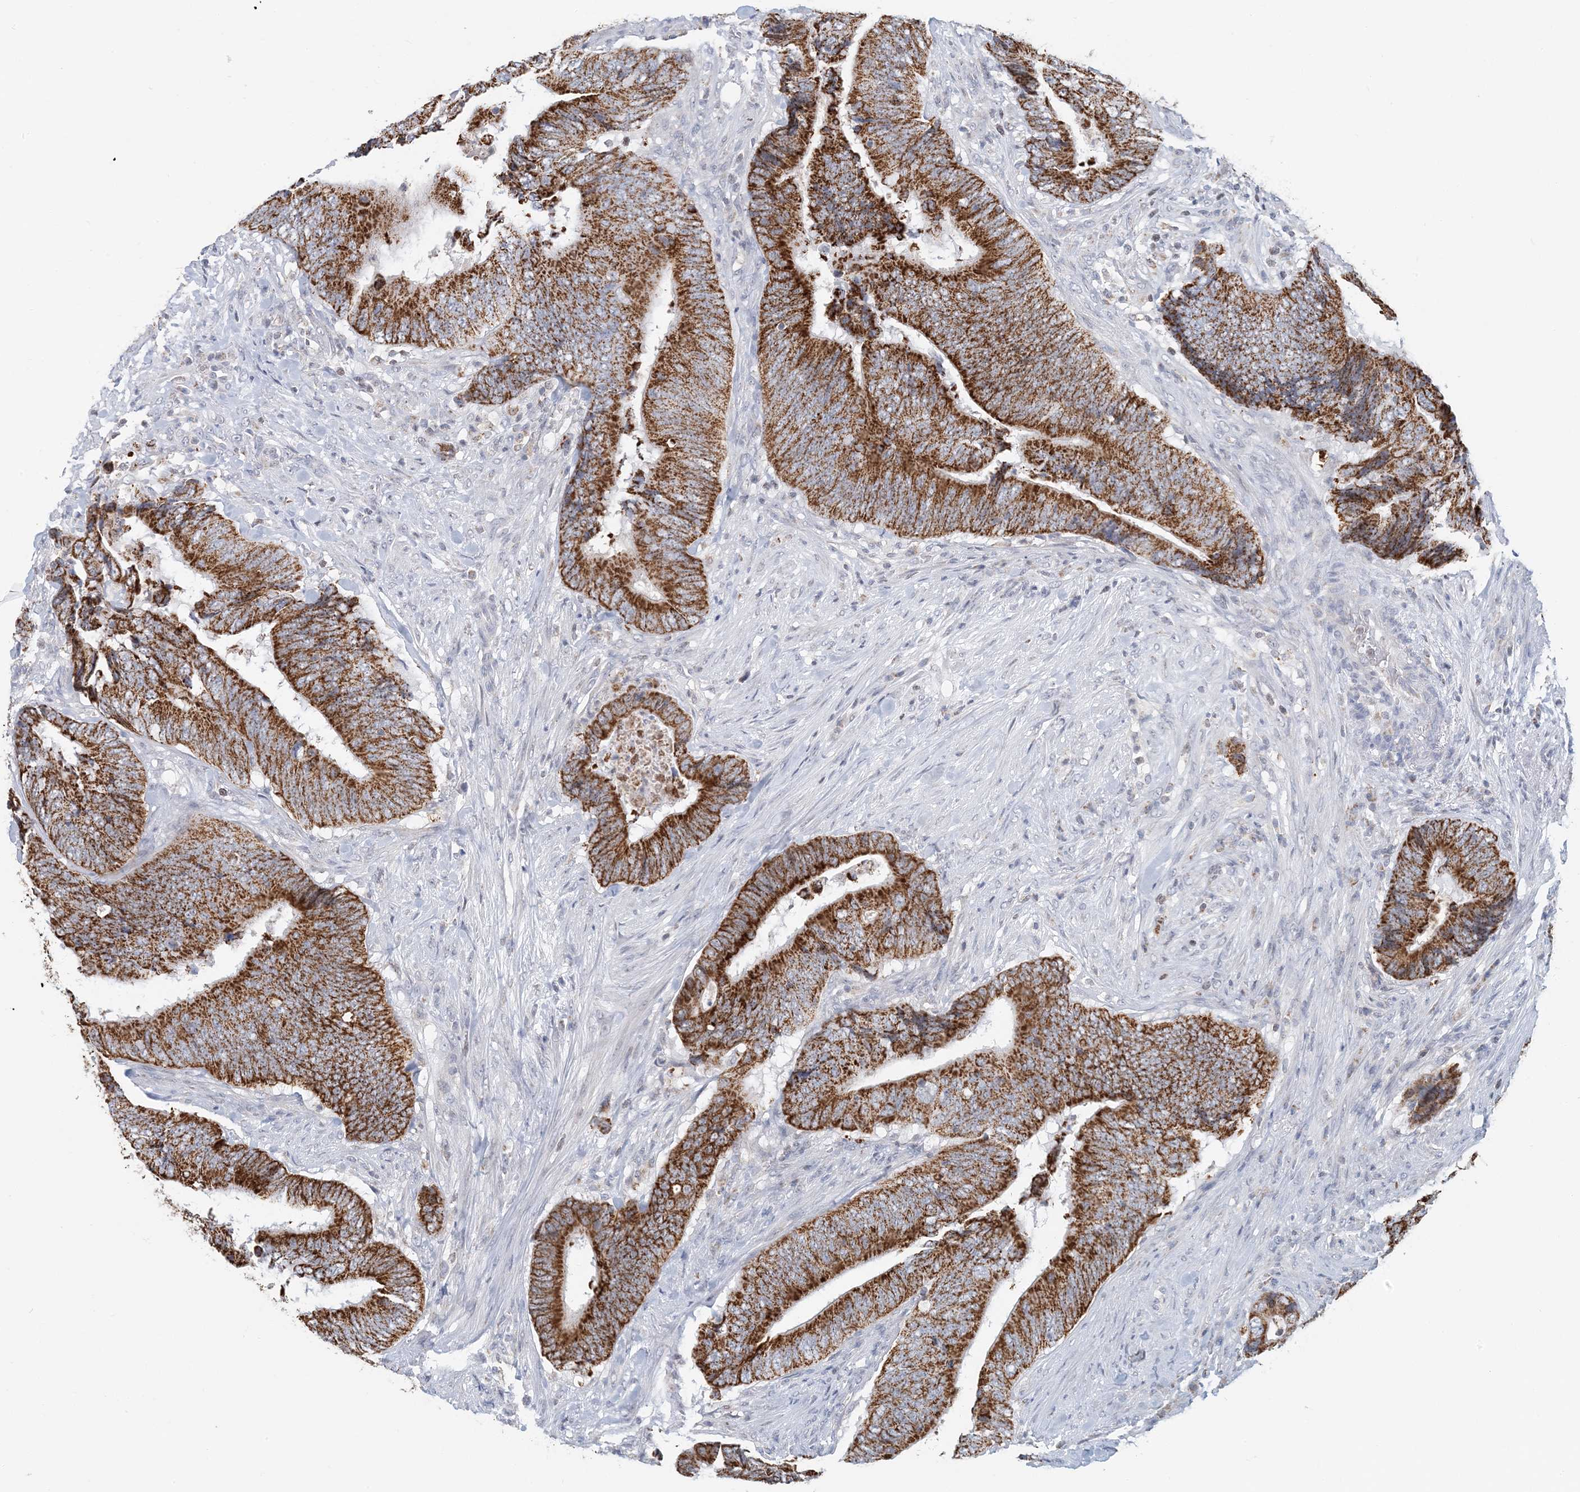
{"staining": {"intensity": "strong", "quantity": ">75%", "location": "cytoplasmic/membranous"}, "tissue": "colorectal cancer", "cell_type": "Tumor cells", "image_type": "cancer", "snomed": [{"axis": "morphology", "description": "Normal tissue, NOS"}, {"axis": "morphology", "description": "Adenocarcinoma, NOS"}, {"axis": "topography", "description": "Colon"}], "caption": "Immunohistochemistry (IHC) (DAB (3,3'-diaminobenzidine)) staining of colorectal adenocarcinoma exhibits strong cytoplasmic/membranous protein expression in about >75% of tumor cells.", "gene": "BDH1", "patient": {"sex": "male", "age": 56}}